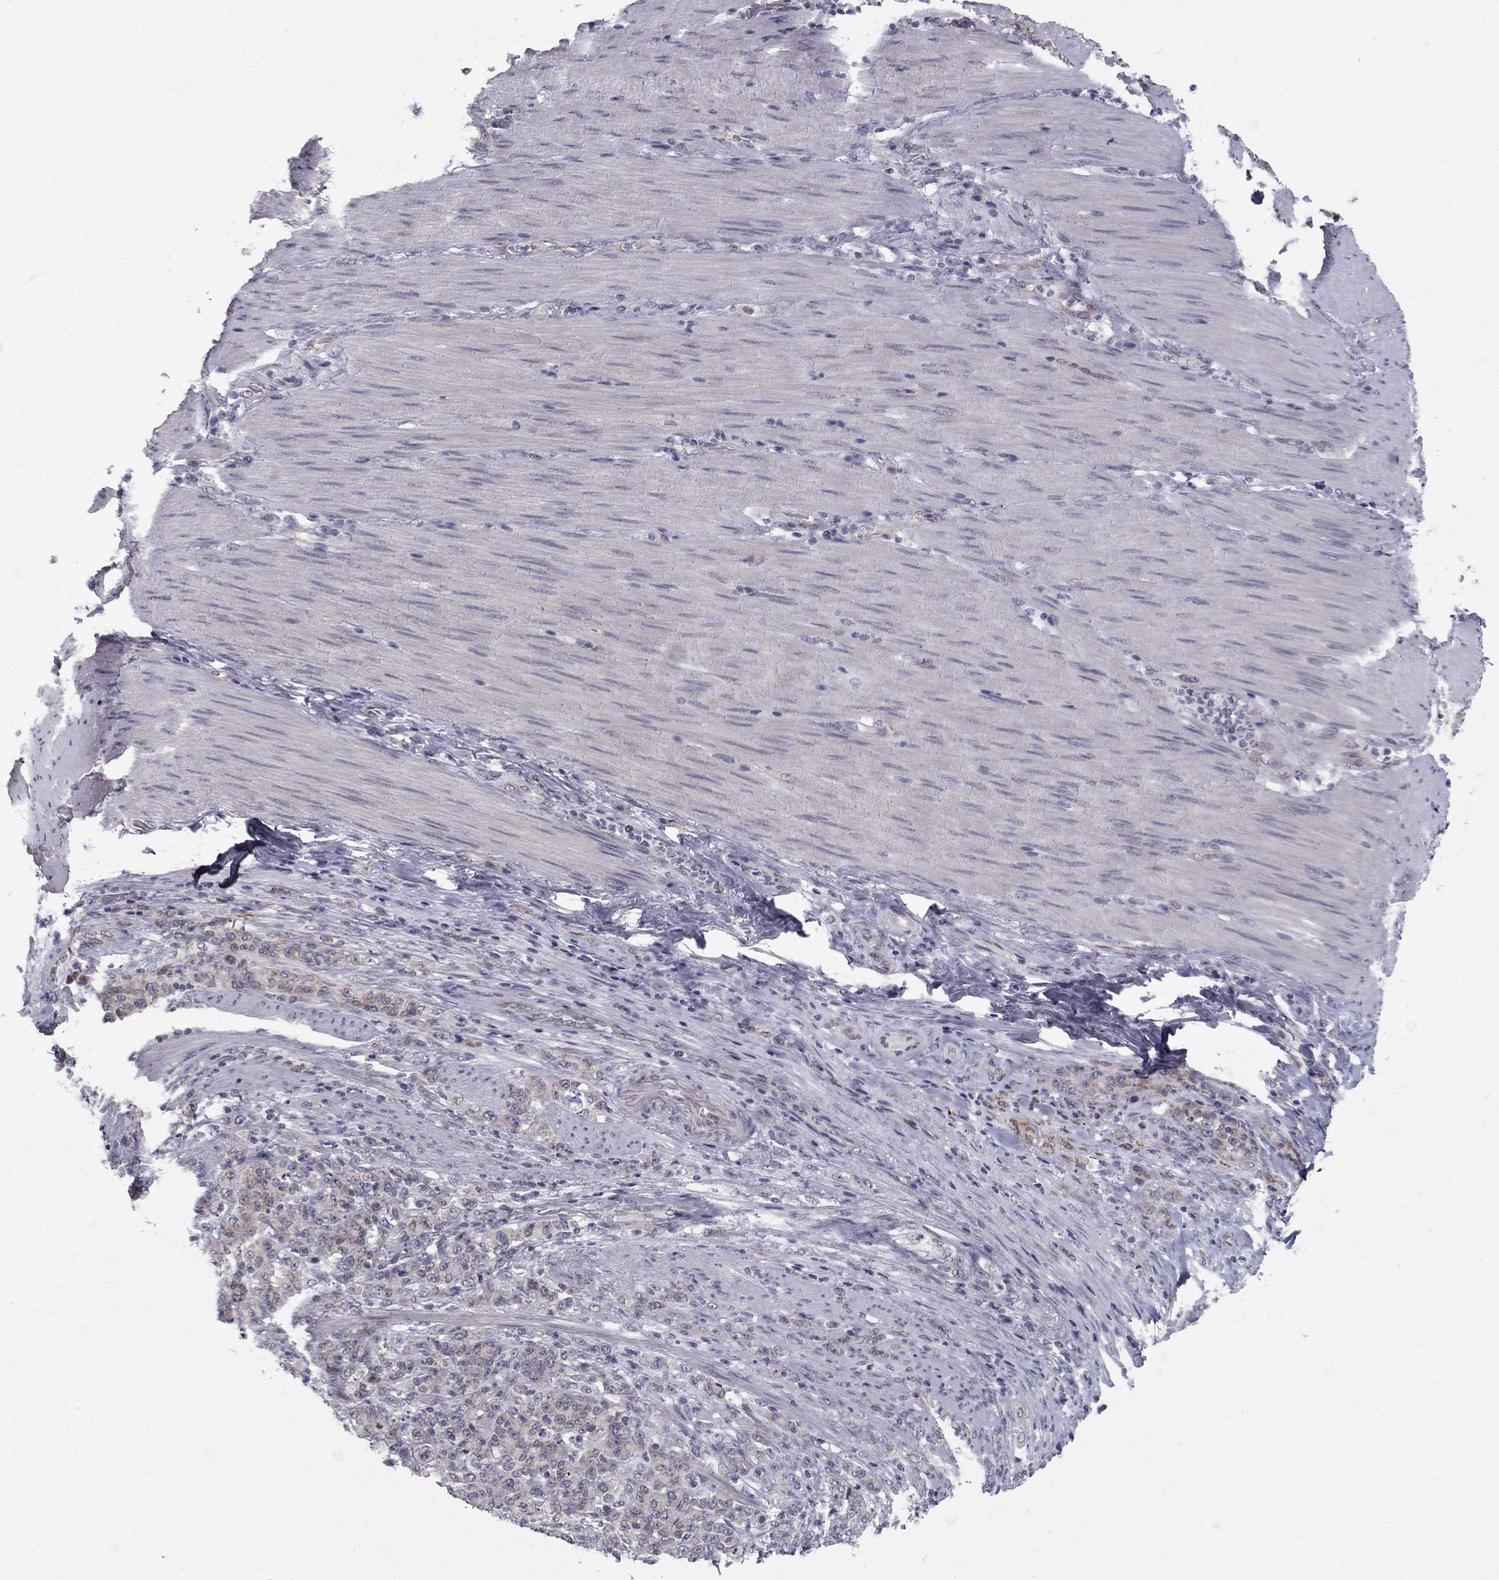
{"staining": {"intensity": "negative", "quantity": "none", "location": "none"}, "tissue": "stomach cancer", "cell_type": "Tumor cells", "image_type": "cancer", "snomed": [{"axis": "morphology", "description": "Normal tissue, NOS"}, {"axis": "morphology", "description": "Adenocarcinoma, NOS"}, {"axis": "topography", "description": "Stomach"}], "caption": "Adenocarcinoma (stomach) was stained to show a protein in brown. There is no significant staining in tumor cells.", "gene": "CLIC6", "patient": {"sex": "female", "age": 79}}